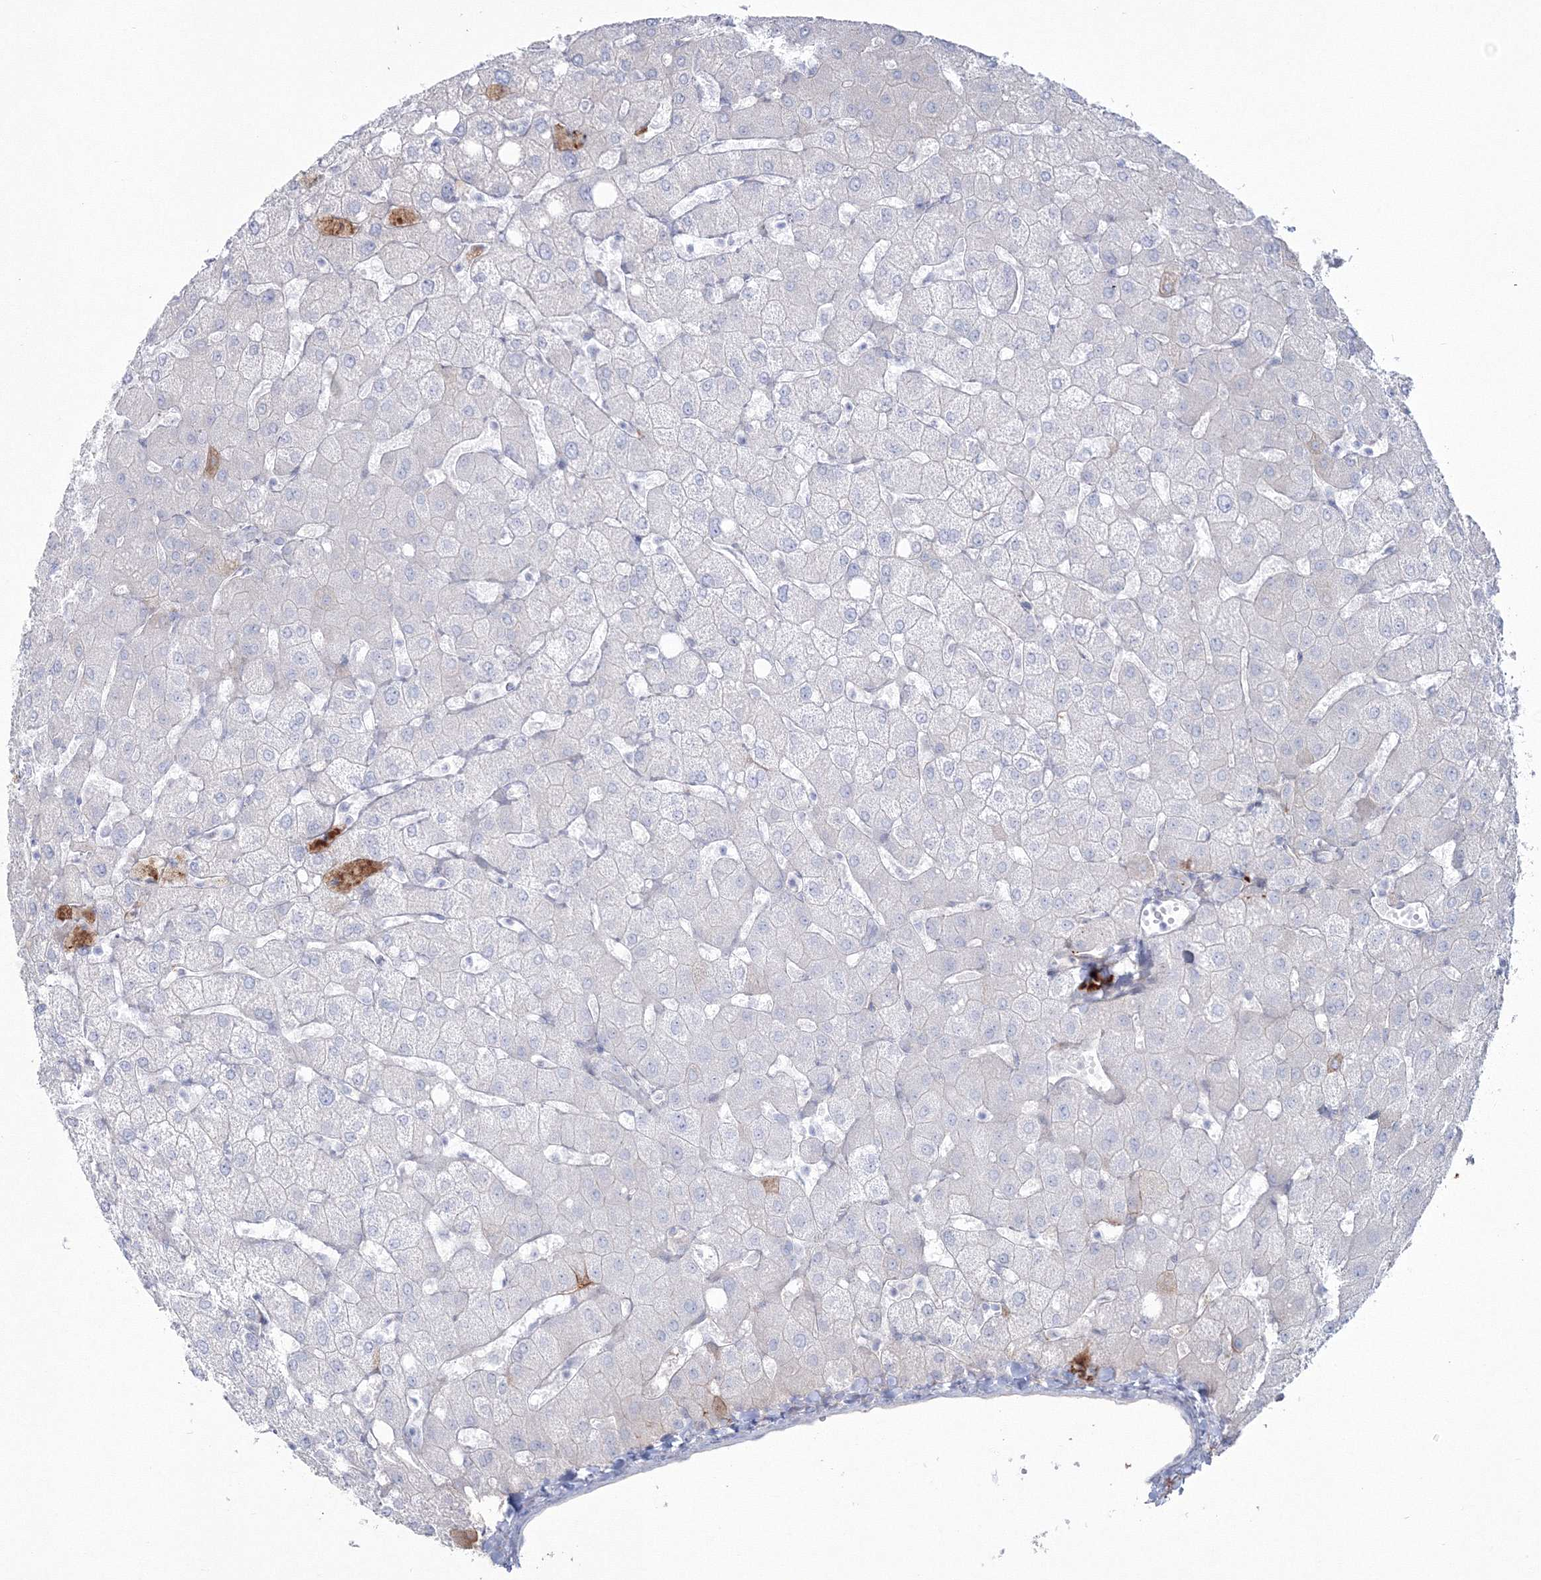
{"staining": {"intensity": "negative", "quantity": "none", "location": "none"}, "tissue": "liver", "cell_type": "Cholangiocytes", "image_type": "normal", "snomed": [{"axis": "morphology", "description": "Normal tissue, NOS"}, {"axis": "topography", "description": "Liver"}], "caption": "Immunohistochemistry photomicrograph of normal liver: human liver stained with DAB (3,3'-diaminobenzidine) demonstrates no significant protein positivity in cholangiocytes. Brightfield microscopy of immunohistochemistry stained with DAB (brown) and hematoxylin (blue), captured at high magnification.", "gene": "HYAL2", "patient": {"sex": "female", "age": 54}}